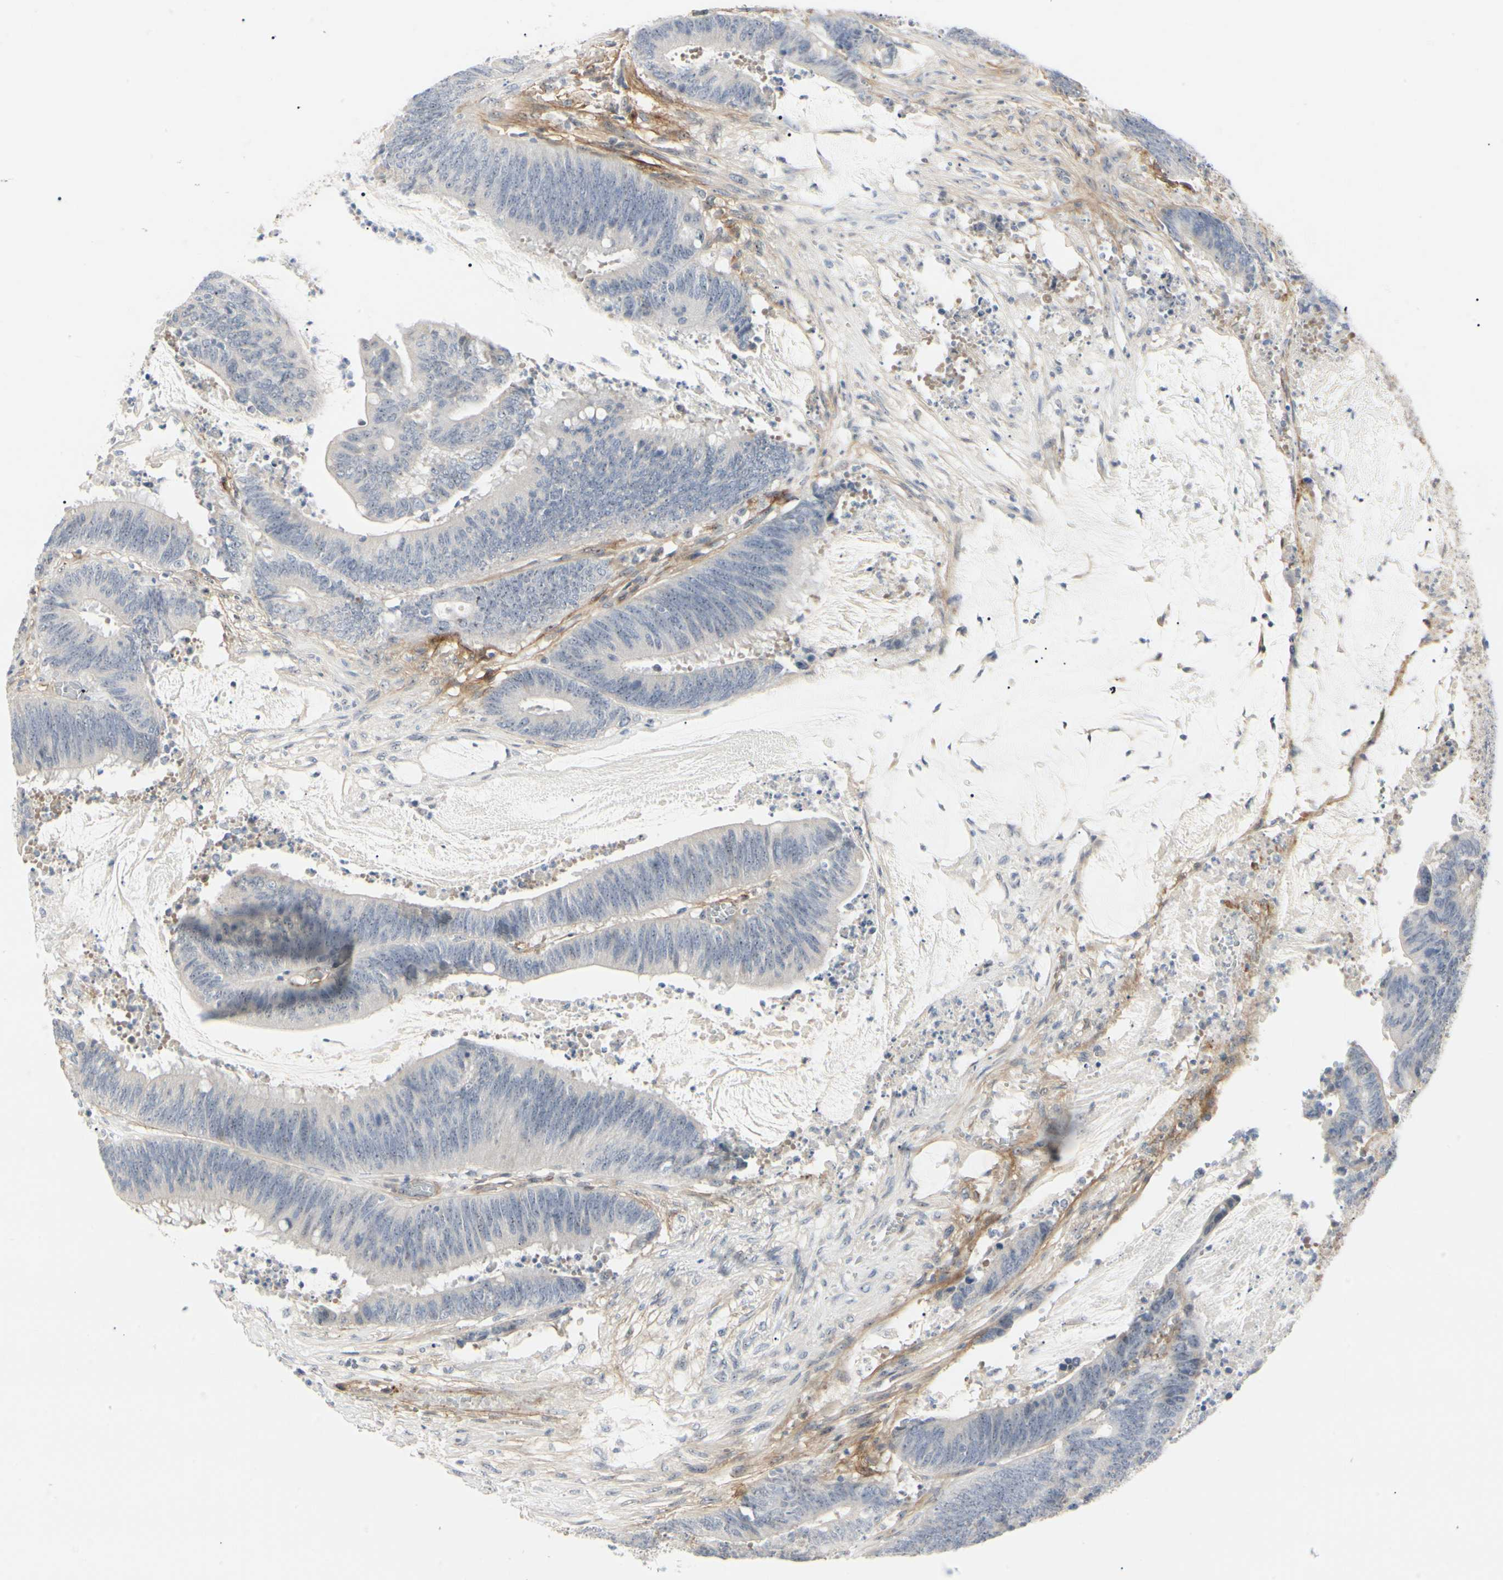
{"staining": {"intensity": "negative", "quantity": "none", "location": "none"}, "tissue": "colorectal cancer", "cell_type": "Tumor cells", "image_type": "cancer", "snomed": [{"axis": "morphology", "description": "Adenocarcinoma, NOS"}, {"axis": "topography", "description": "Rectum"}], "caption": "Tumor cells show no significant expression in adenocarcinoma (colorectal). The staining is performed using DAB (3,3'-diaminobenzidine) brown chromogen with nuclei counter-stained in using hematoxylin.", "gene": "GGT5", "patient": {"sex": "female", "age": 66}}